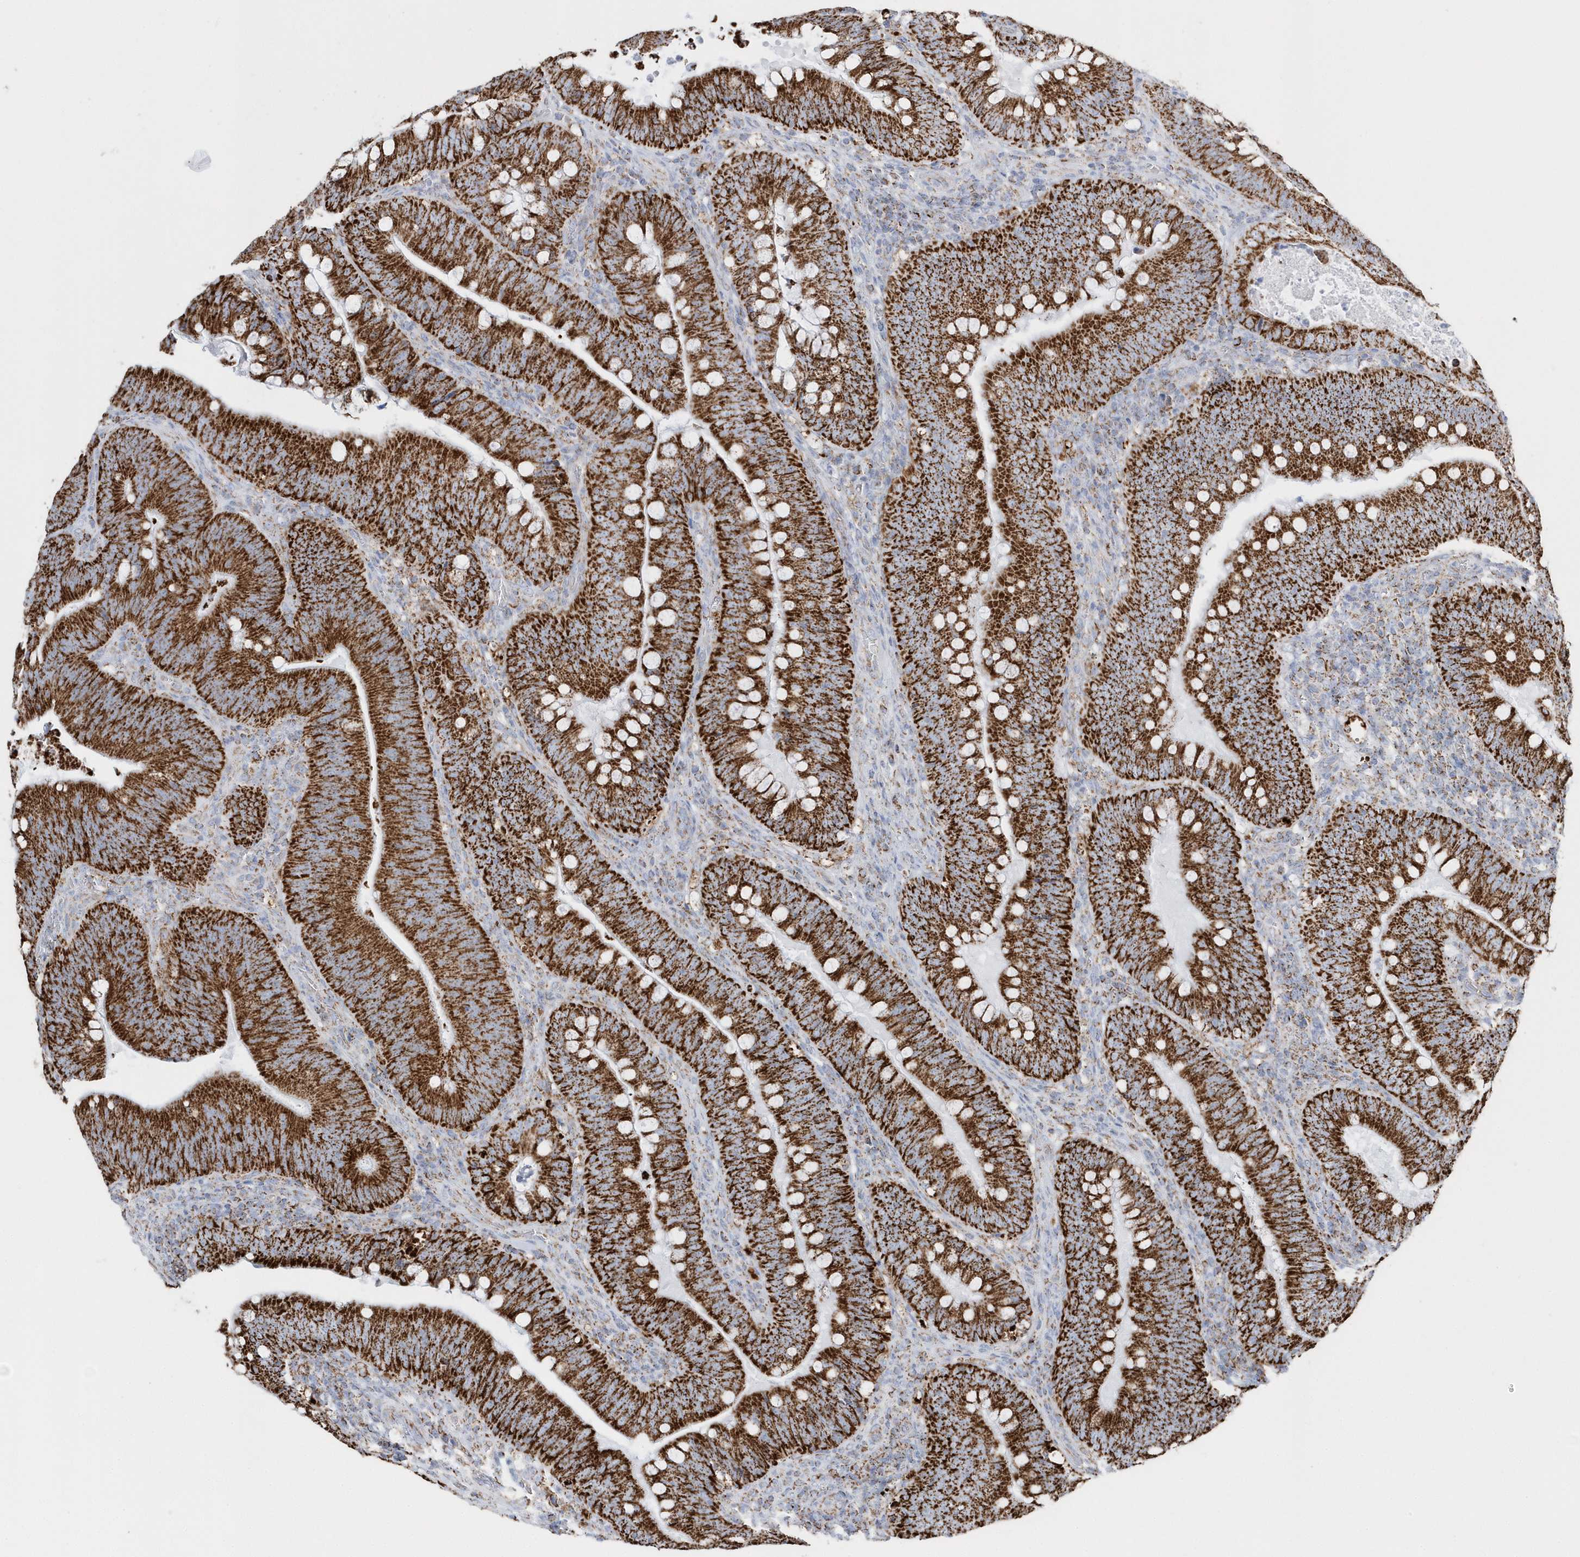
{"staining": {"intensity": "strong", "quantity": ">75%", "location": "cytoplasmic/membranous"}, "tissue": "colorectal cancer", "cell_type": "Tumor cells", "image_type": "cancer", "snomed": [{"axis": "morphology", "description": "Normal tissue, NOS"}, {"axis": "topography", "description": "Colon"}], "caption": "Colorectal cancer stained with a brown dye displays strong cytoplasmic/membranous positive positivity in approximately >75% of tumor cells.", "gene": "TMCO6", "patient": {"sex": "female", "age": 82}}